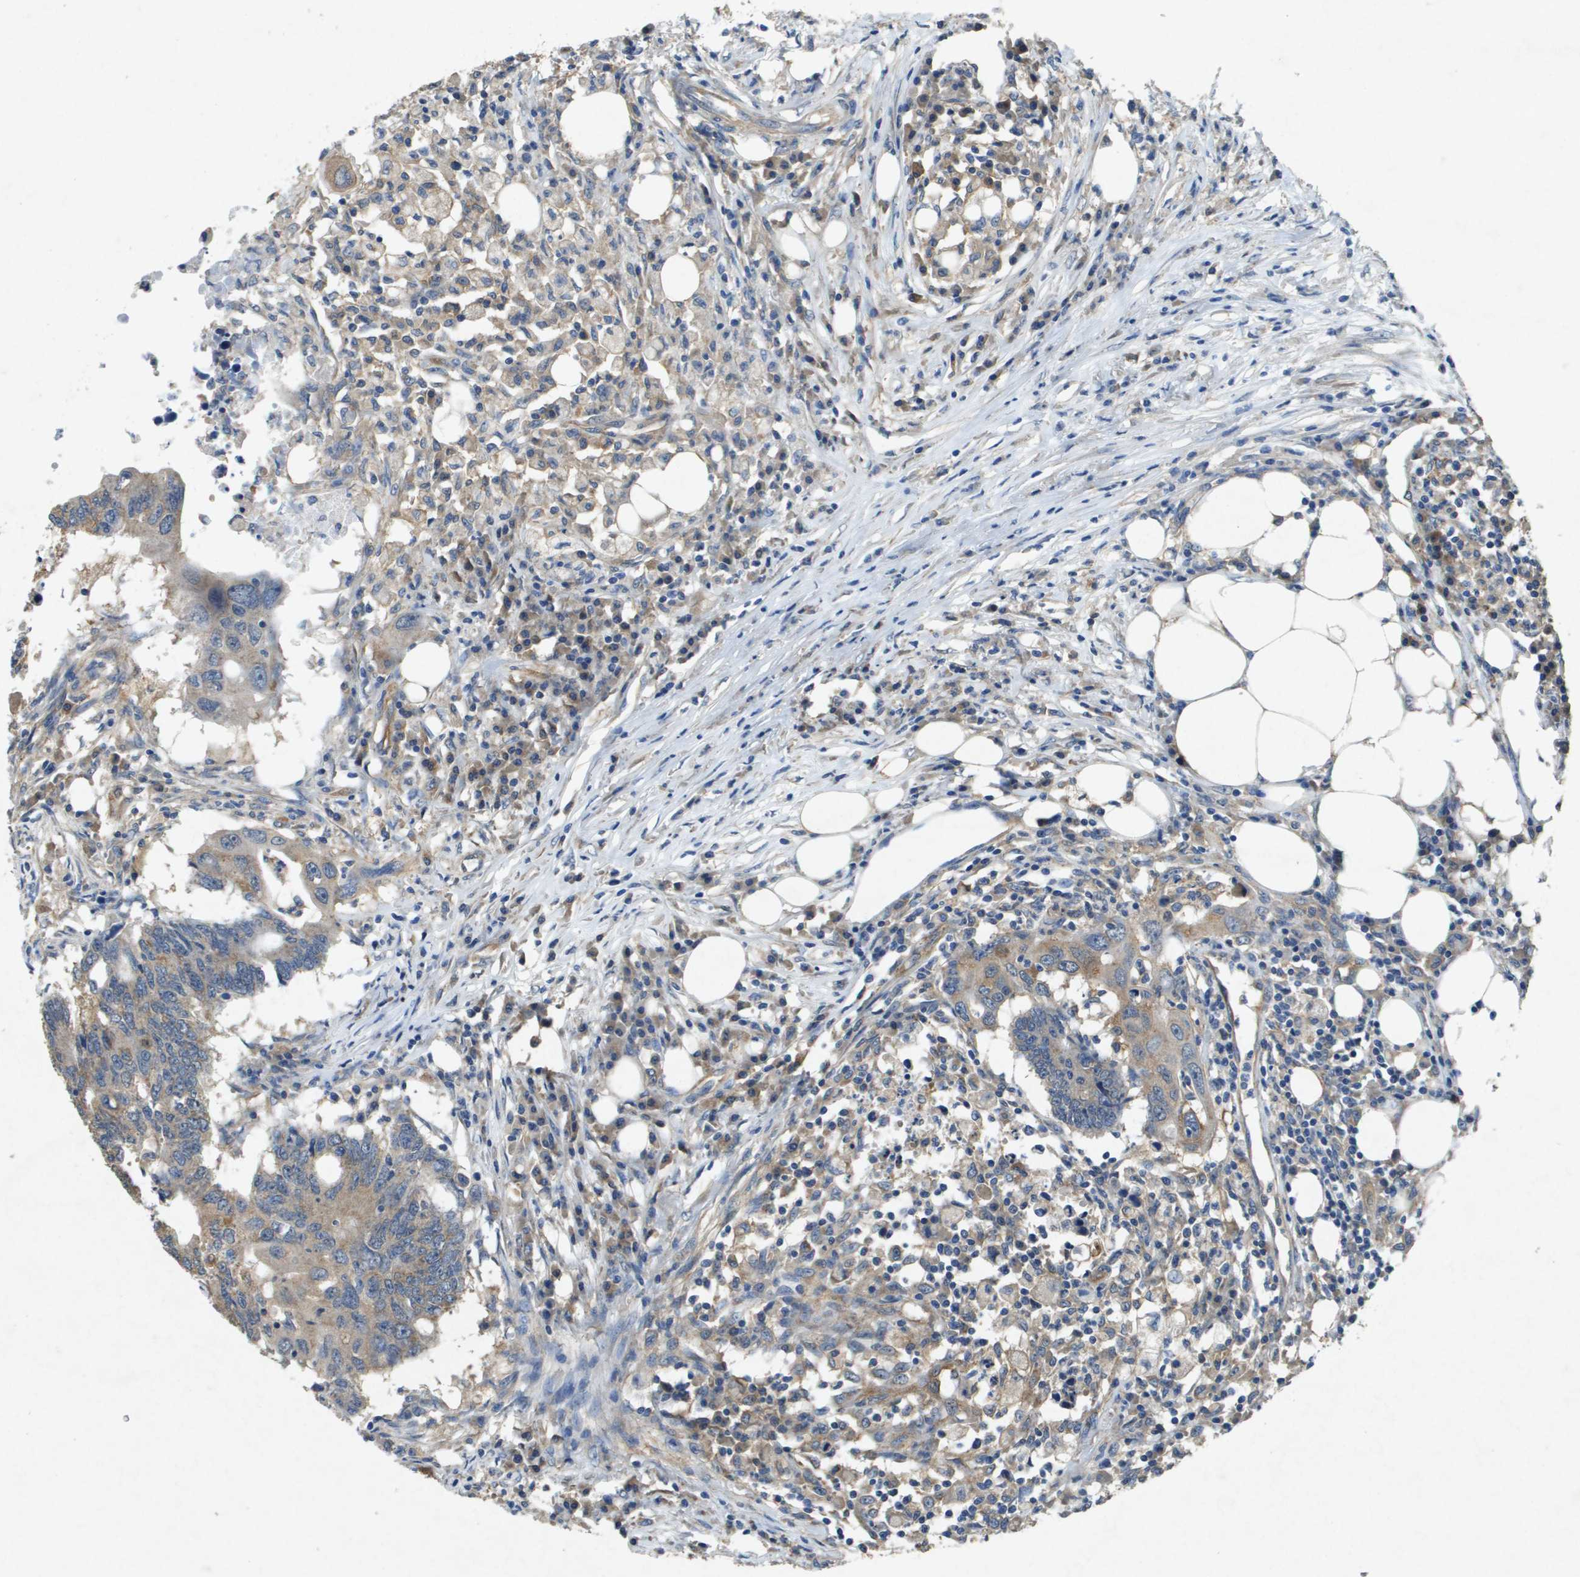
{"staining": {"intensity": "moderate", "quantity": "25%-75%", "location": "cytoplasmic/membranous"}, "tissue": "colorectal cancer", "cell_type": "Tumor cells", "image_type": "cancer", "snomed": [{"axis": "morphology", "description": "Adenocarcinoma, NOS"}, {"axis": "topography", "description": "Colon"}], "caption": "Colorectal cancer stained with DAB (3,3'-diaminobenzidine) immunohistochemistry reveals medium levels of moderate cytoplasmic/membranous staining in about 25%-75% of tumor cells.", "gene": "PTPRT", "patient": {"sex": "male", "age": 71}}